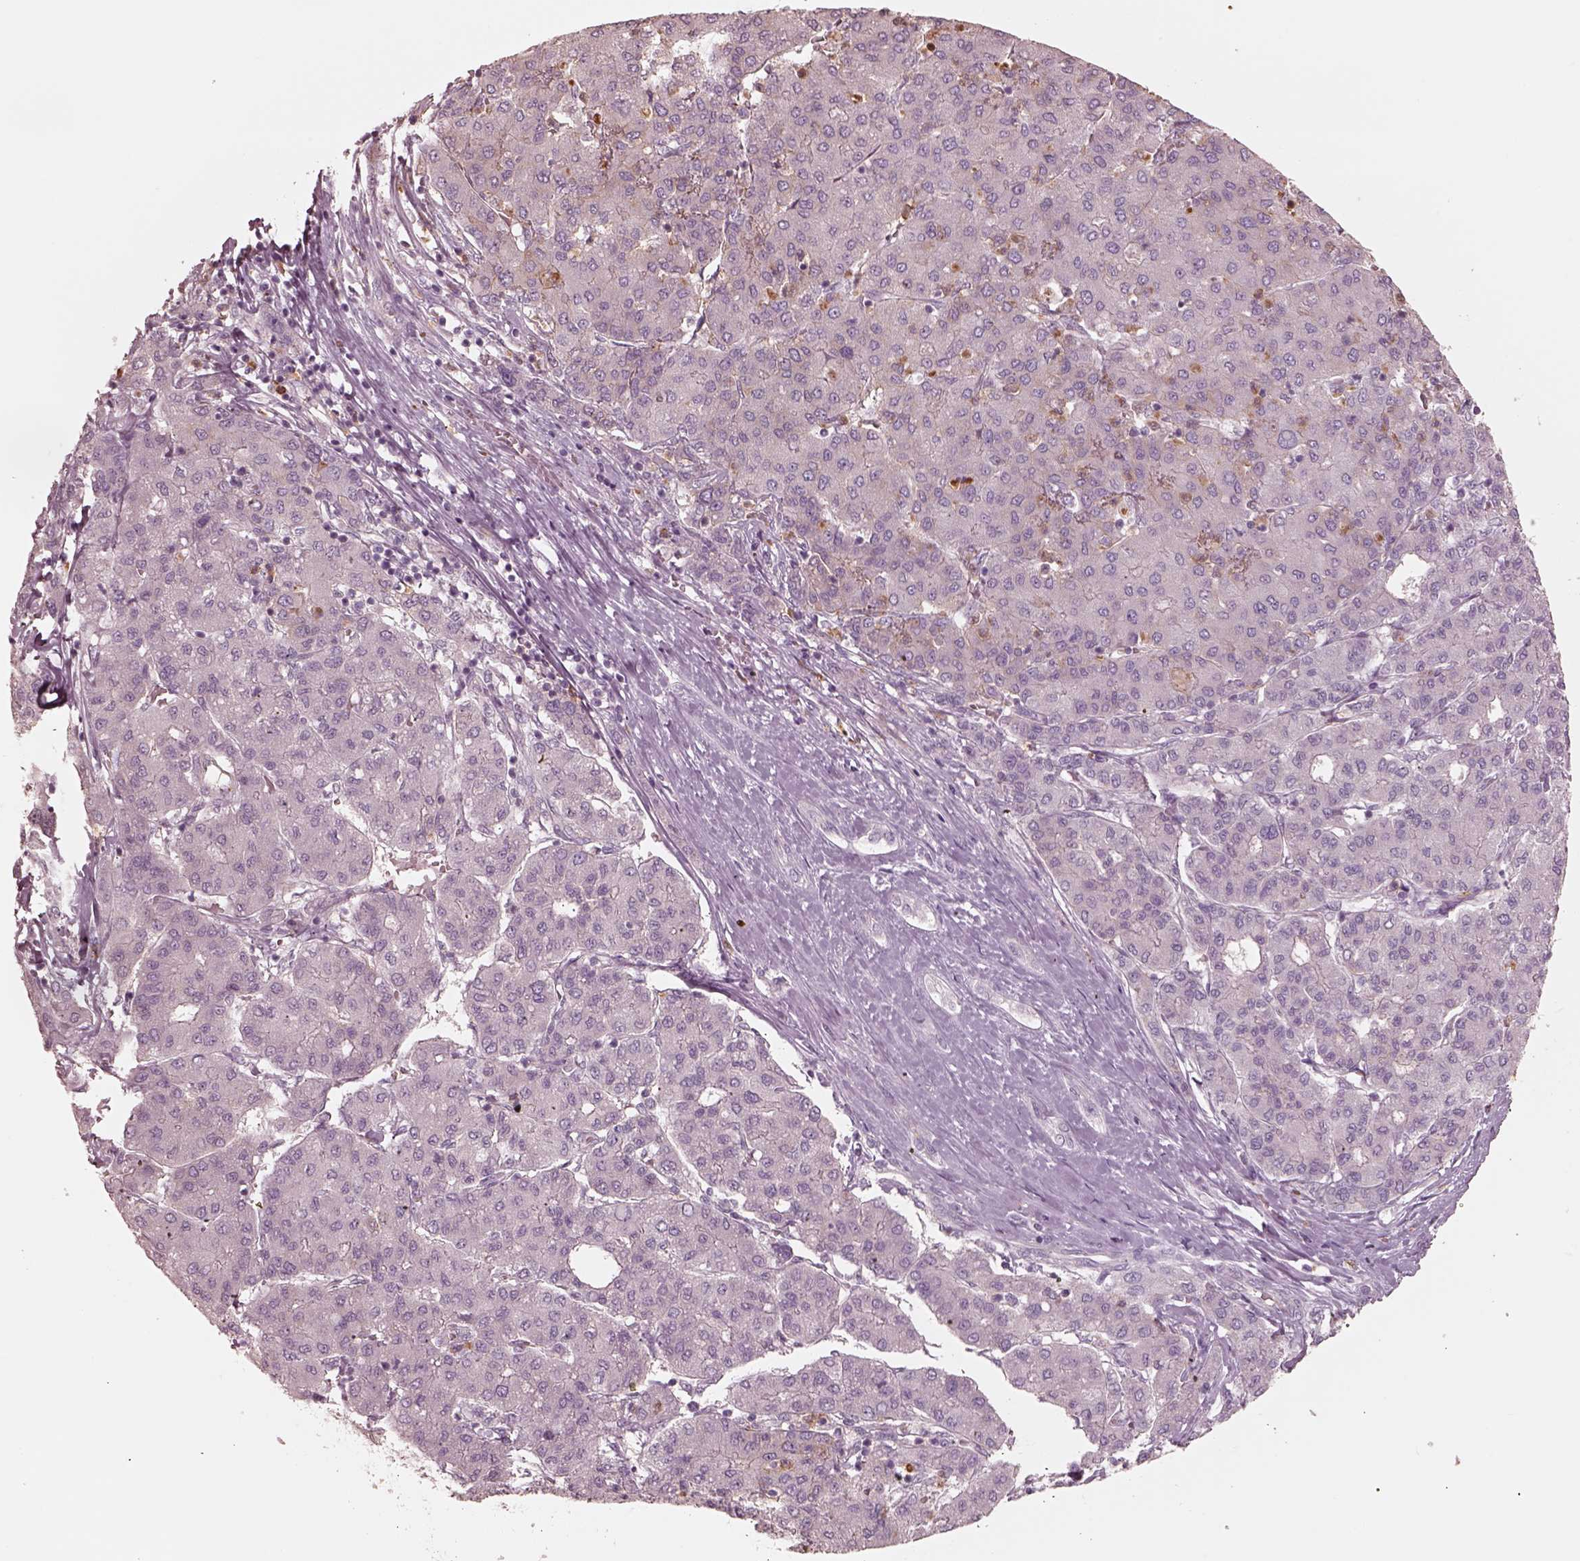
{"staining": {"intensity": "weak", "quantity": "25%-75%", "location": "cytoplasmic/membranous"}, "tissue": "liver cancer", "cell_type": "Tumor cells", "image_type": "cancer", "snomed": [{"axis": "morphology", "description": "Carcinoma, Hepatocellular, NOS"}, {"axis": "topography", "description": "Liver"}], "caption": "A brown stain shows weak cytoplasmic/membranous positivity of a protein in liver cancer (hepatocellular carcinoma) tumor cells.", "gene": "GPRIN1", "patient": {"sex": "male", "age": 65}}